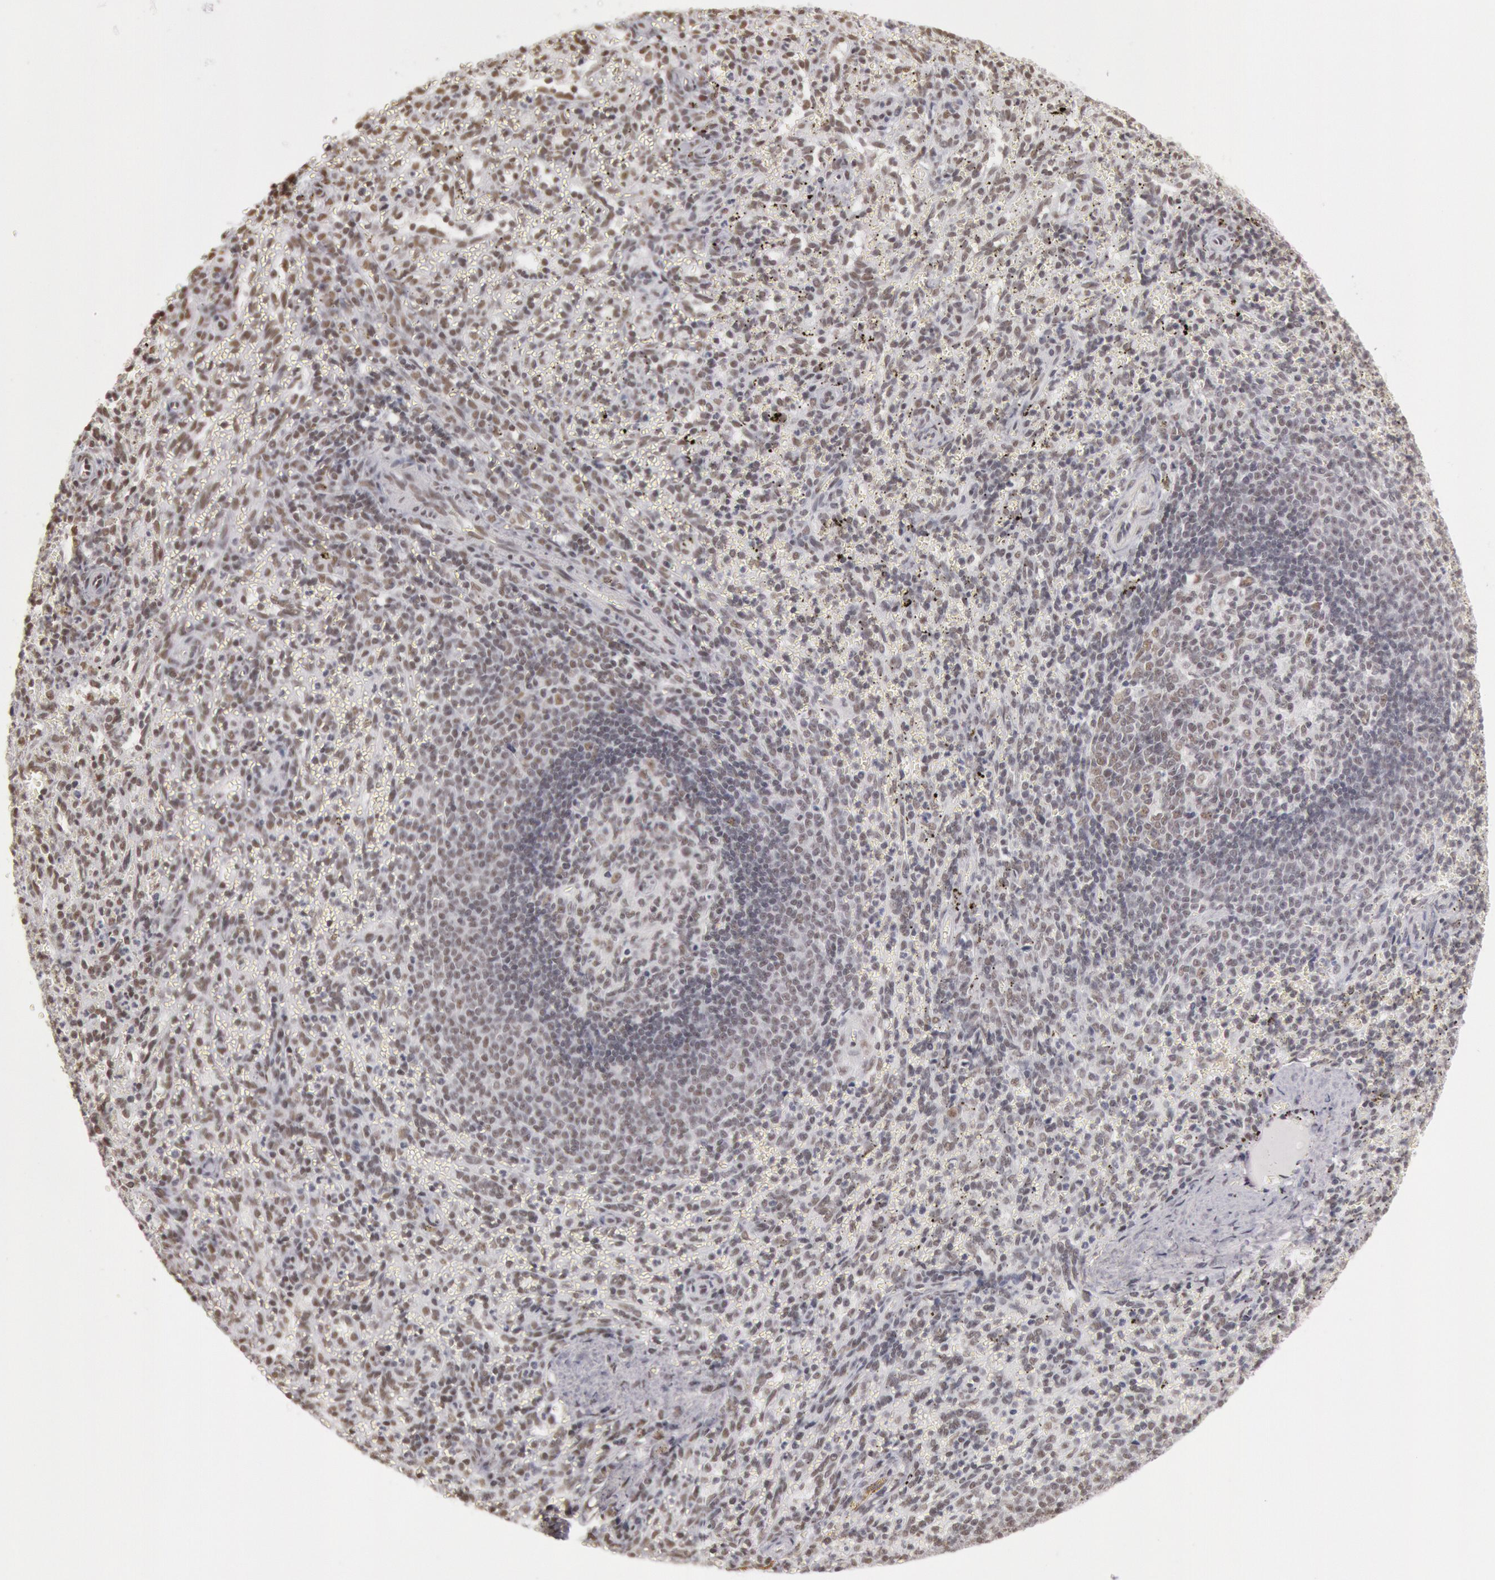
{"staining": {"intensity": "strong", "quantity": ">75%", "location": "nuclear"}, "tissue": "spleen", "cell_type": "Cells in red pulp", "image_type": "normal", "snomed": [{"axis": "morphology", "description": "Normal tissue, NOS"}, {"axis": "topography", "description": "Spleen"}], "caption": "A brown stain highlights strong nuclear staining of a protein in cells in red pulp of unremarkable human spleen. (DAB = brown stain, brightfield microscopy at high magnification).", "gene": "ESS2", "patient": {"sex": "female", "age": 10}}